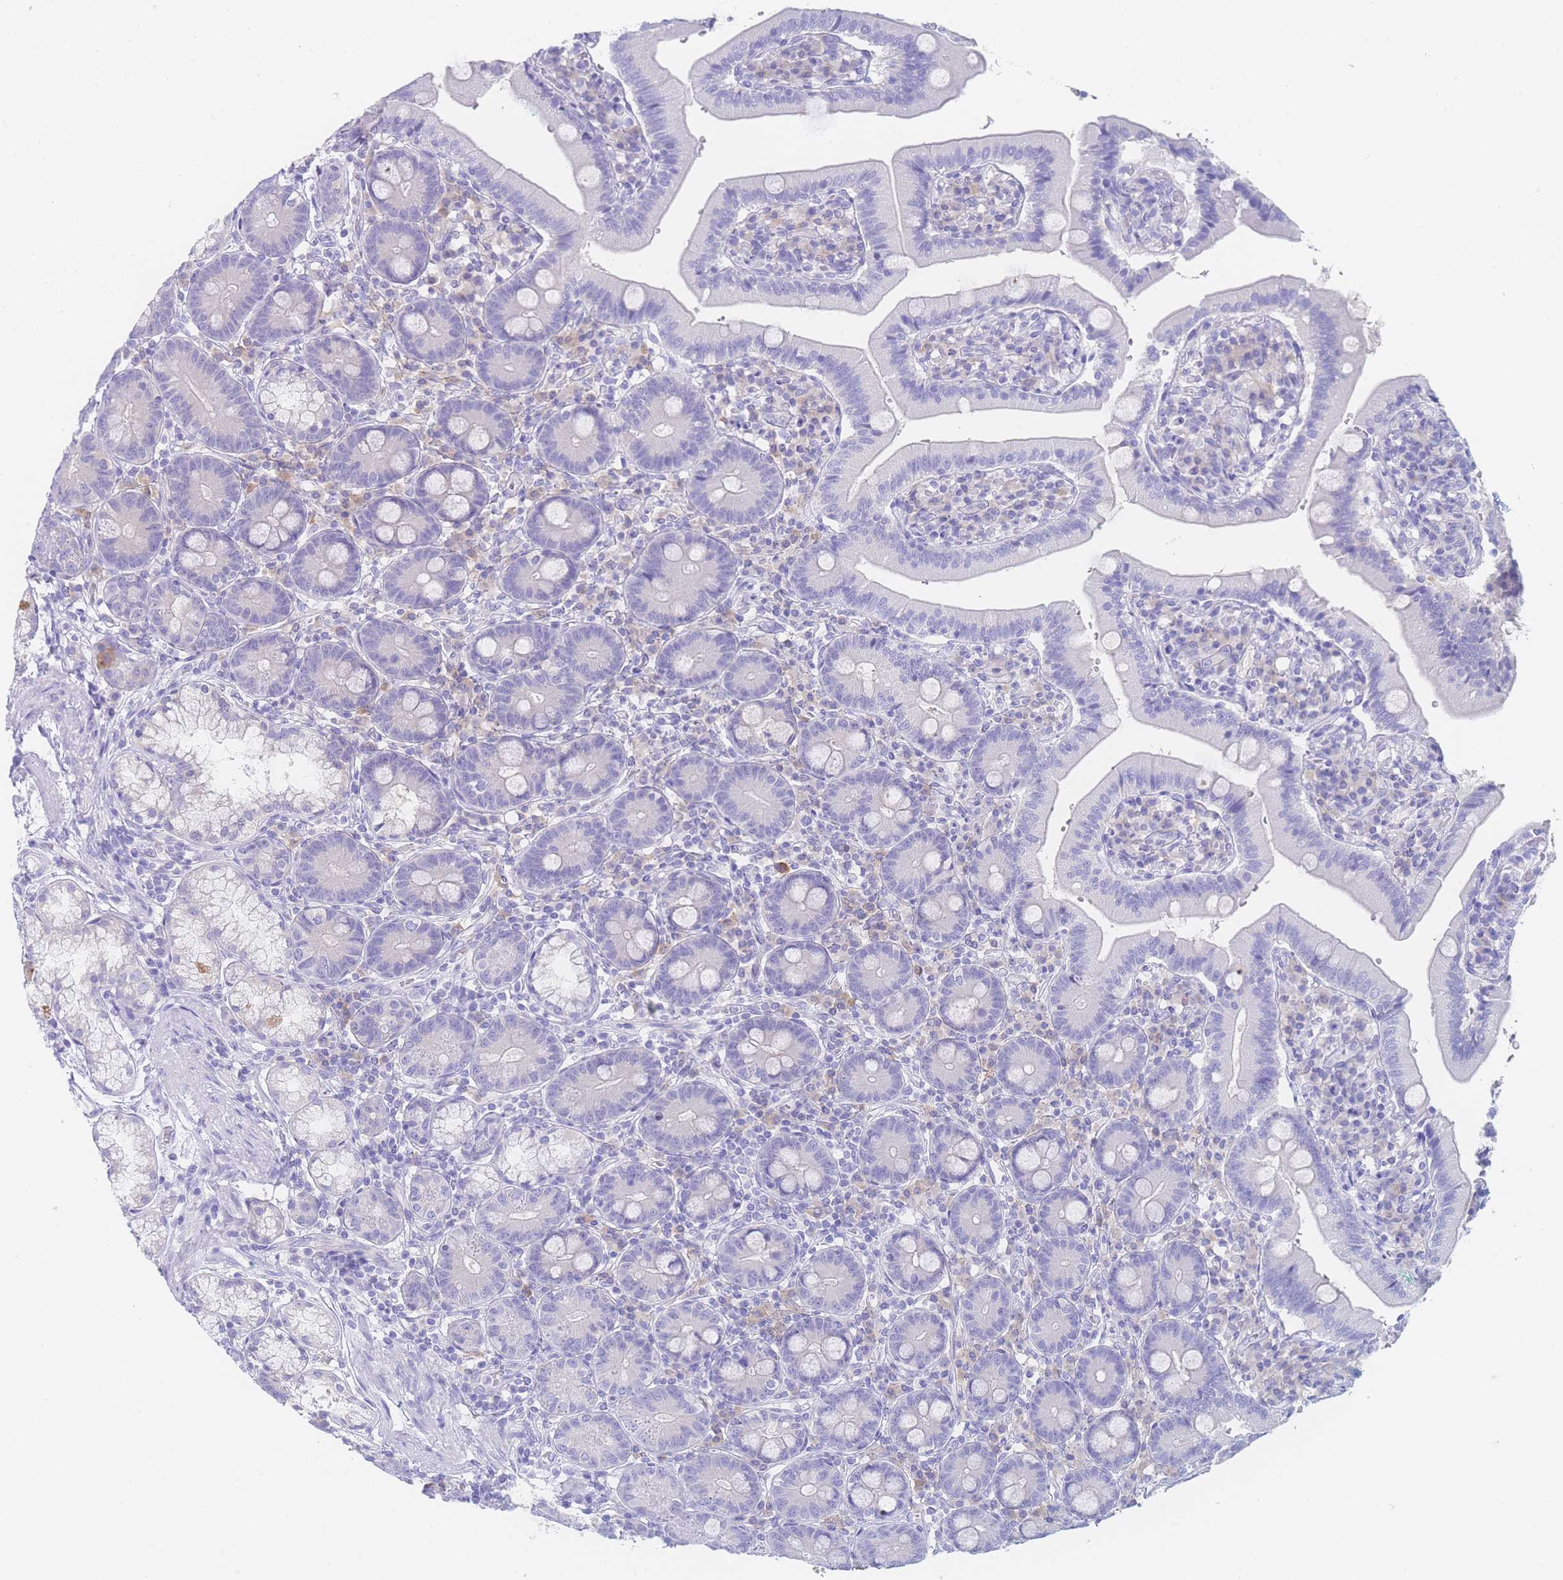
{"staining": {"intensity": "negative", "quantity": "none", "location": "none"}, "tissue": "duodenum", "cell_type": "Glandular cells", "image_type": "normal", "snomed": [{"axis": "morphology", "description": "Normal tissue, NOS"}, {"axis": "topography", "description": "Duodenum"}], "caption": "Human duodenum stained for a protein using immunohistochemistry (IHC) exhibits no positivity in glandular cells.", "gene": "LZTFL1", "patient": {"sex": "female", "age": 67}}